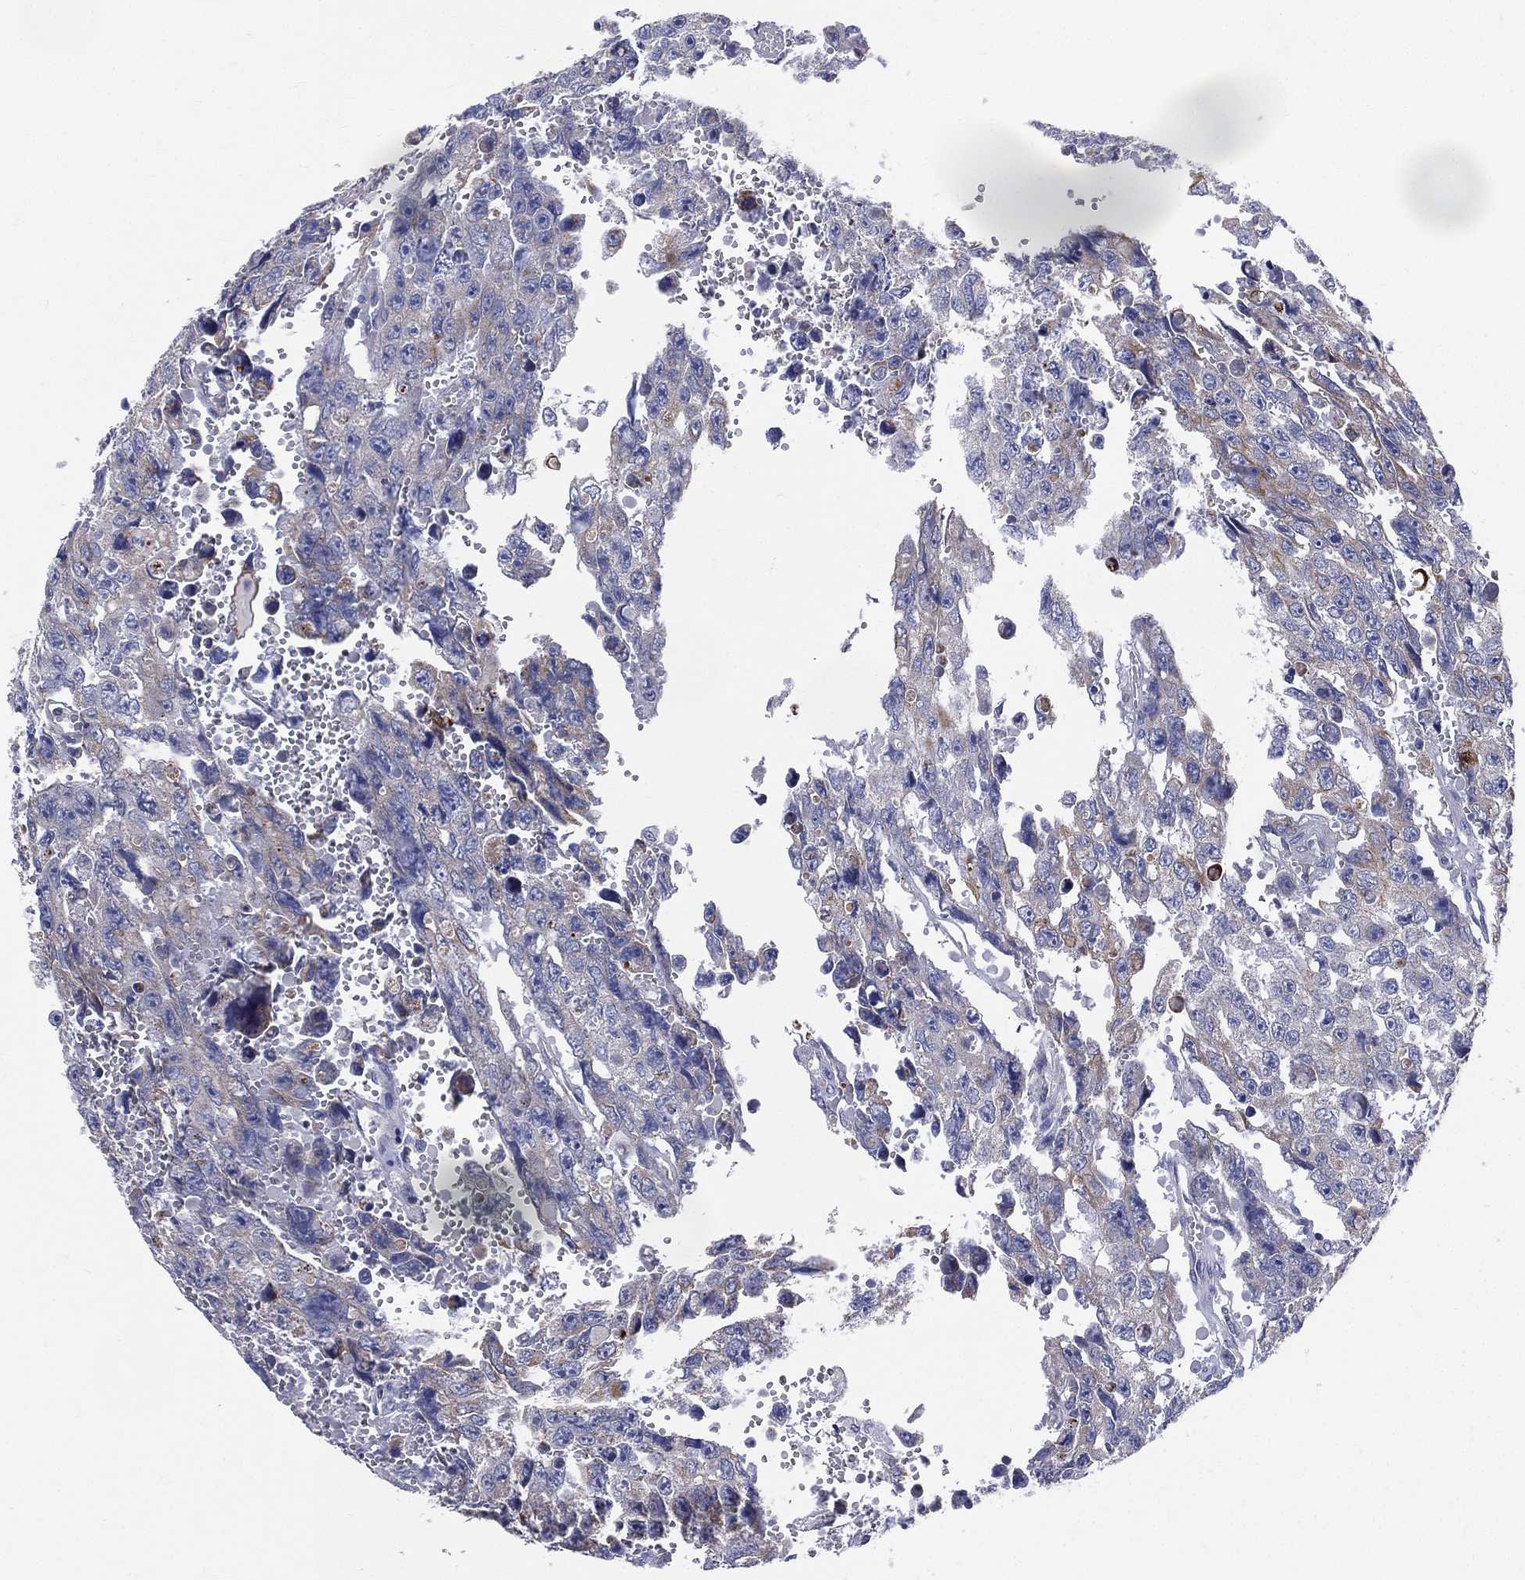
{"staining": {"intensity": "weak", "quantity": "<25%", "location": "cytoplasmic/membranous"}, "tissue": "testis cancer", "cell_type": "Tumor cells", "image_type": "cancer", "snomed": [{"axis": "morphology", "description": "Seminoma, NOS"}, {"axis": "topography", "description": "Testis"}], "caption": "IHC of human seminoma (testis) demonstrates no expression in tumor cells.", "gene": "PWWP3A", "patient": {"sex": "male", "age": 26}}